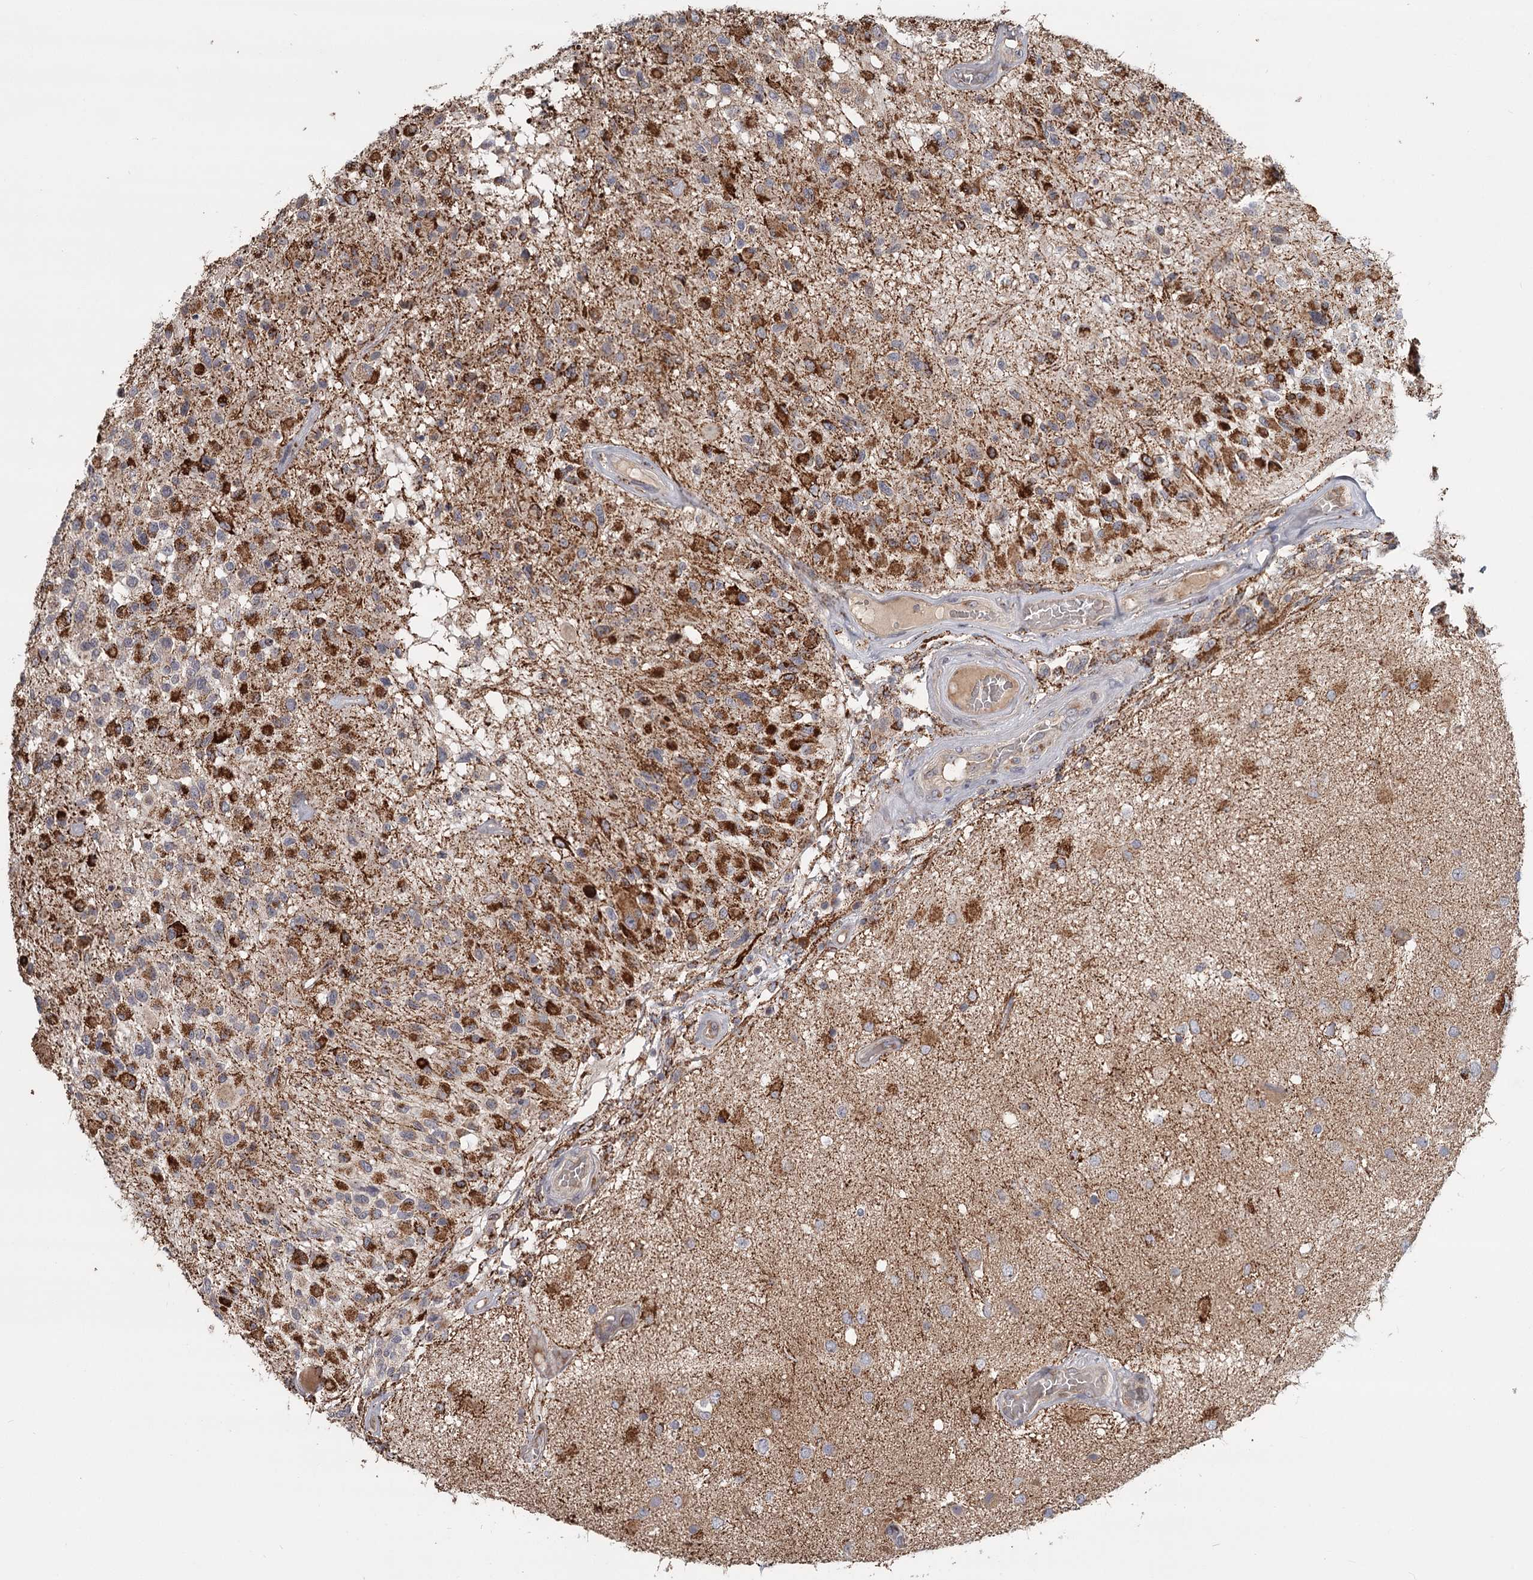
{"staining": {"intensity": "strong", "quantity": "25%-75%", "location": "cytoplasmic/membranous"}, "tissue": "glioma", "cell_type": "Tumor cells", "image_type": "cancer", "snomed": [{"axis": "morphology", "description": "Glioma, malignant, High grade"}, {"axis": "morphology", "description": "Glioblastoma, NOS"}, {"axis": "topography", "description": "Brain"}], "caption": "High-magnification brightfield microscopy of glioma stained with DAB (3,3'-diaminobenzidine) (brown) and counterstained with hematoxylin (blue). tumor cells exhibit strong cytoplasmic/membranous positivity is identified in about25%-75% of cells.", "gene": "CDC123", "patient": {"sex": "male", "age": 60}}